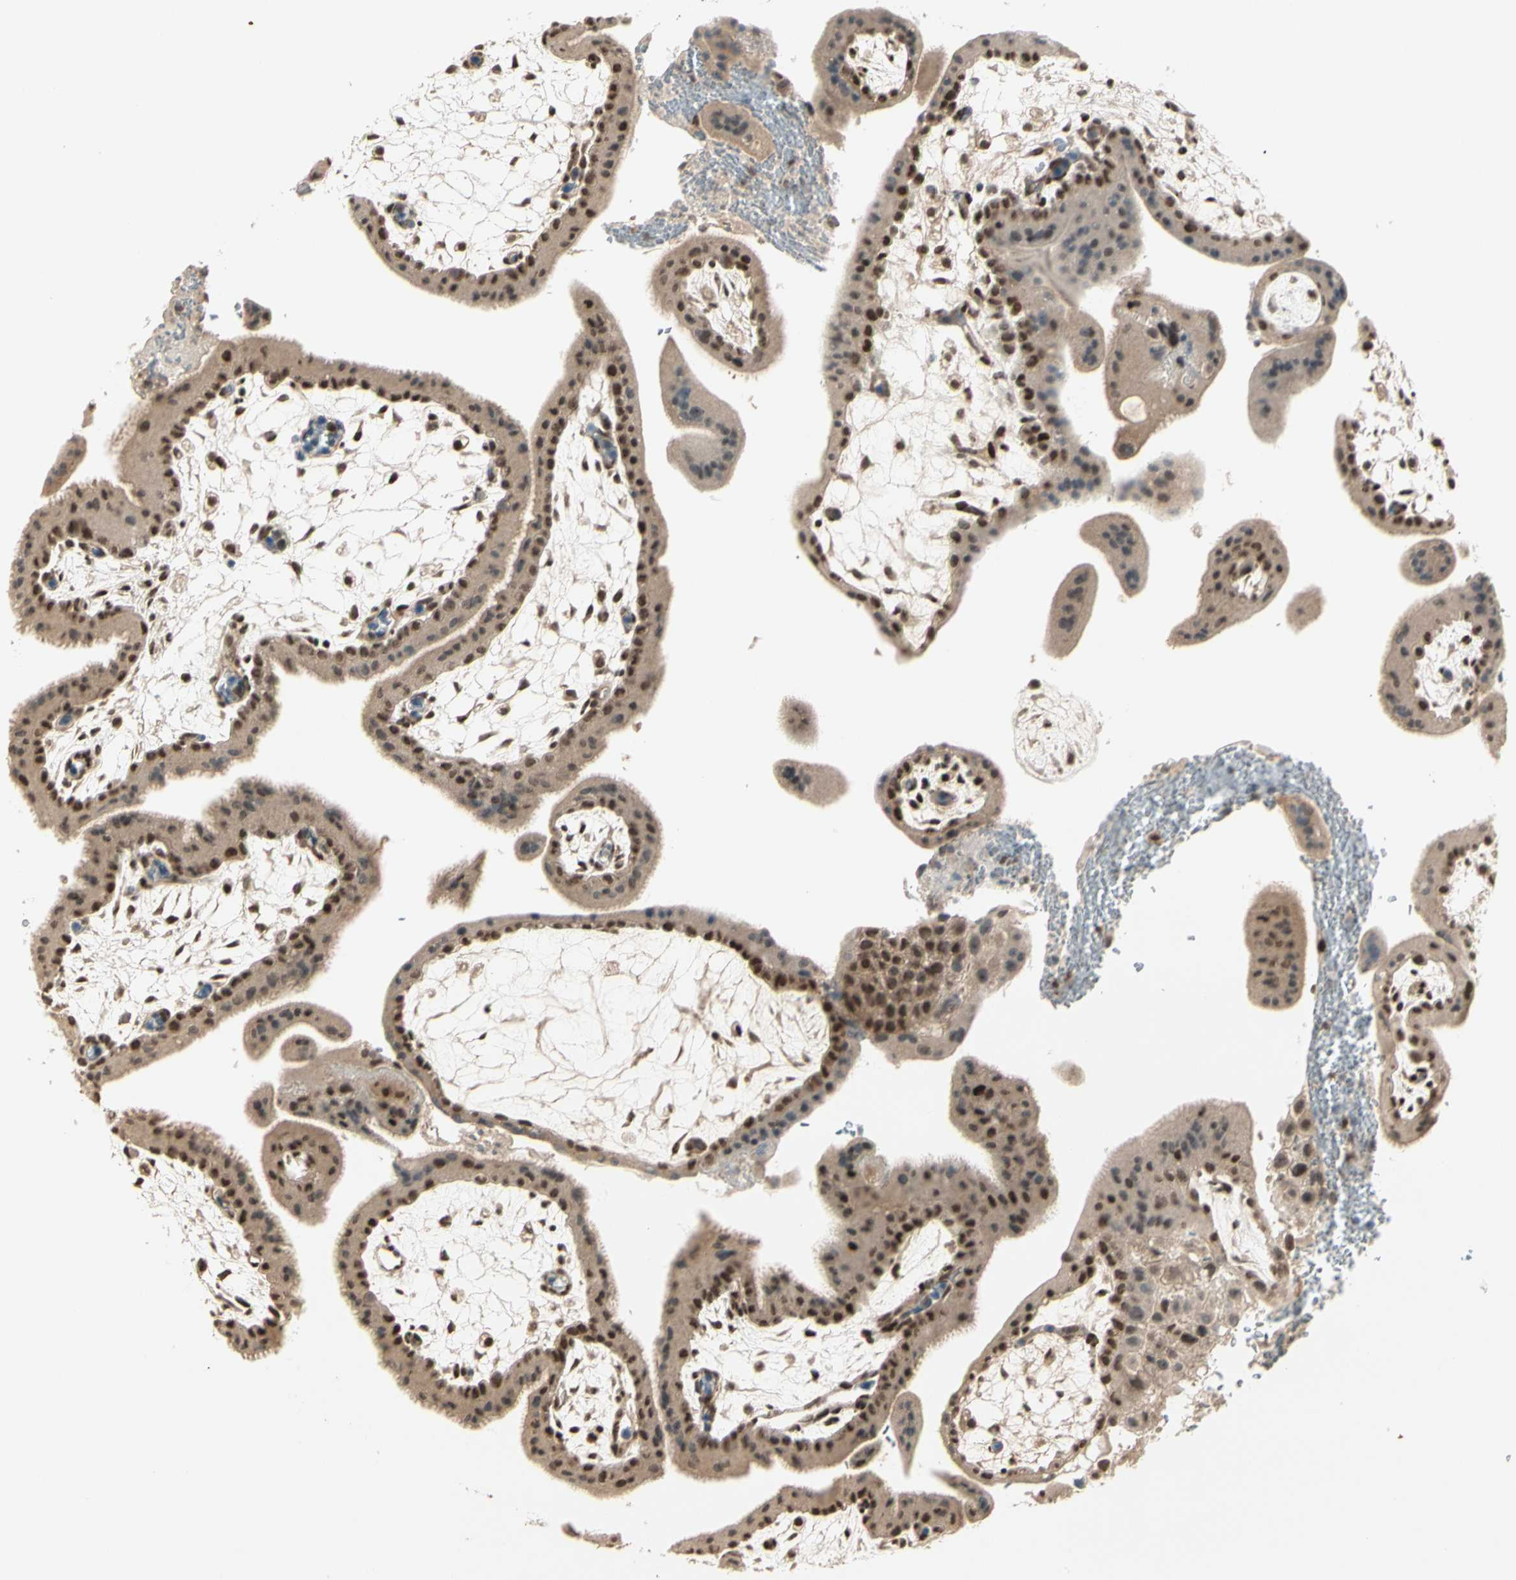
{"staining": {"intensity": "moderate", "quantity": ">75%", "location": "cytoplasmic/membranous,nuclear"}, "tissue": "placenta", "cell_type": "Decidual cells", "image_type": "normal", "snomed": [{"axis": "morphology", "description": "Normal tissue, NOS"}, {"axis": "topography", "description": "Placenta"}], "caption": "The histopathology image reveals immunohistochemical staining of normal placenta. There is moderate cytoplasmic/membranous,nuclear expression is present in approximately >75% of decidual cells. The protein is stained brown, and the nuclei are stained in blue (DAB IHC with brightfield microscopy, high magnification).", "gene": "GTF3A", "patient": {"sex": "female", "age": 35}}